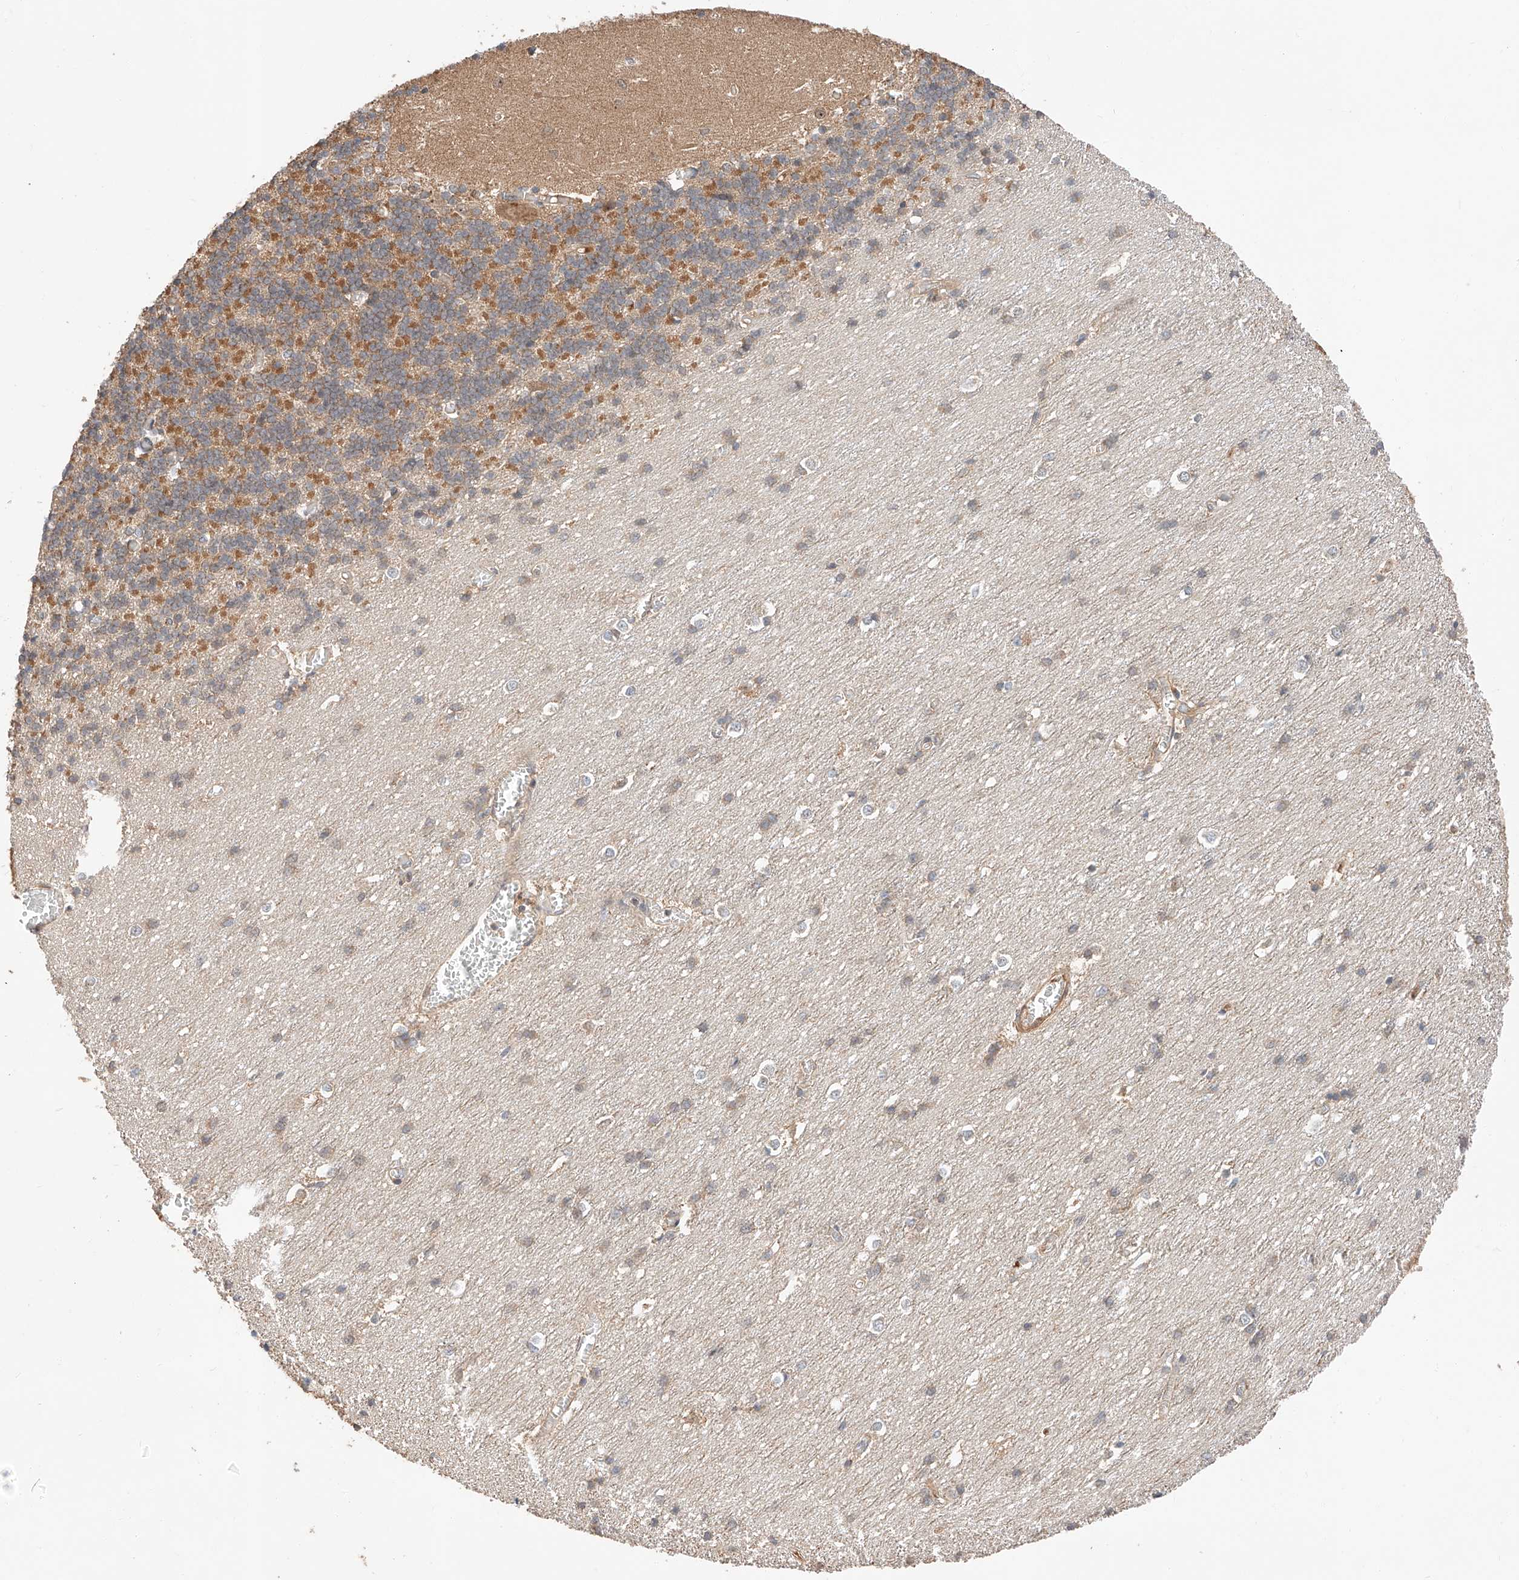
{"staining": {"intensity": "moderate", "quantity": "25%-75%", "location": "cytoplasmic/membranous"}, "tissue": "cerebellum", "cell_type": "Cells in granular layer", "image_type": "normal", "snomed": [{"axis": "morphology", "description": "Normal tissue, NOS"}, {"axis": "topography", "description": "Cerebellum"}], "caption": "Cells in granular layer demonstrate medium levels of moderate cytoplasmic/membranous staining in about 25%-75% of cells in normal cerebellum.", "gene": "RAB23", "patient": {"sex": "male", "age": 37}}